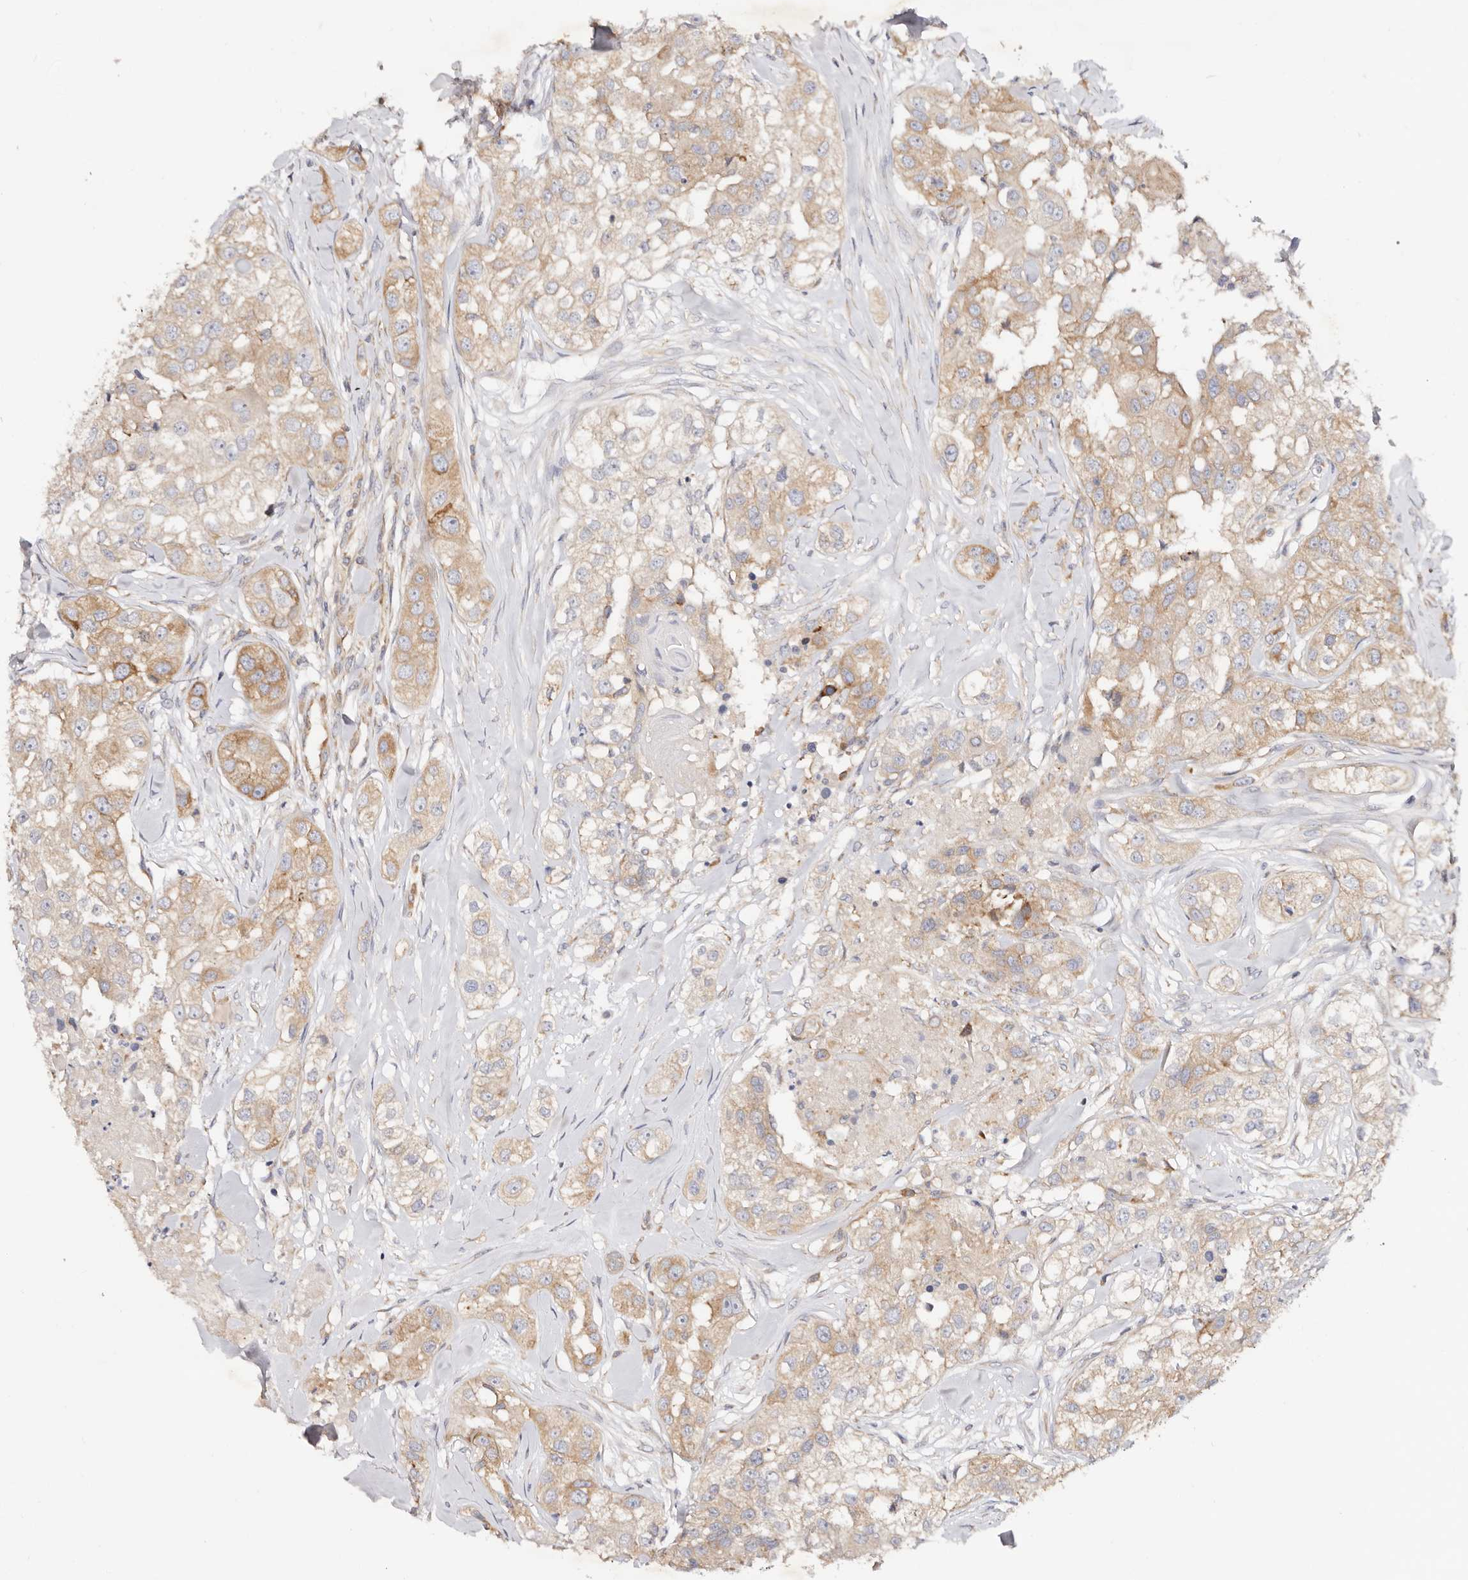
{"staining": {"intensity": "moderate", "quantity": ">75%", "location": "cytoplasmic/membranous"}, "tissue": "head and neck cancer", "cell_type": "Tumor cells", "image_type": "cancer", "snomed": [{"axis": "morphology", "description": "Normal tissue, NOS"}, {"axis": "morphology", "description": "Squamous cell carcinoma, NOS"}, {"axis": "topography", "description": "Skeletal muscle"}, {"axis": "topography", "description": "Head-Neck"}], "caption": "IHC staining of head and neck cancer, which reveals medium levels of moderate cytoplasmic/membranous expression in about >75% of tumor cells indicating moderate cytoplasmic/membranous protein positivity. The staining was performed using DAB (brown) for protein detection and nuclei were counterstained in hematoxylin (blue).", "gene": "GNA13", "patient": {"sex": "male", "age": 51}}